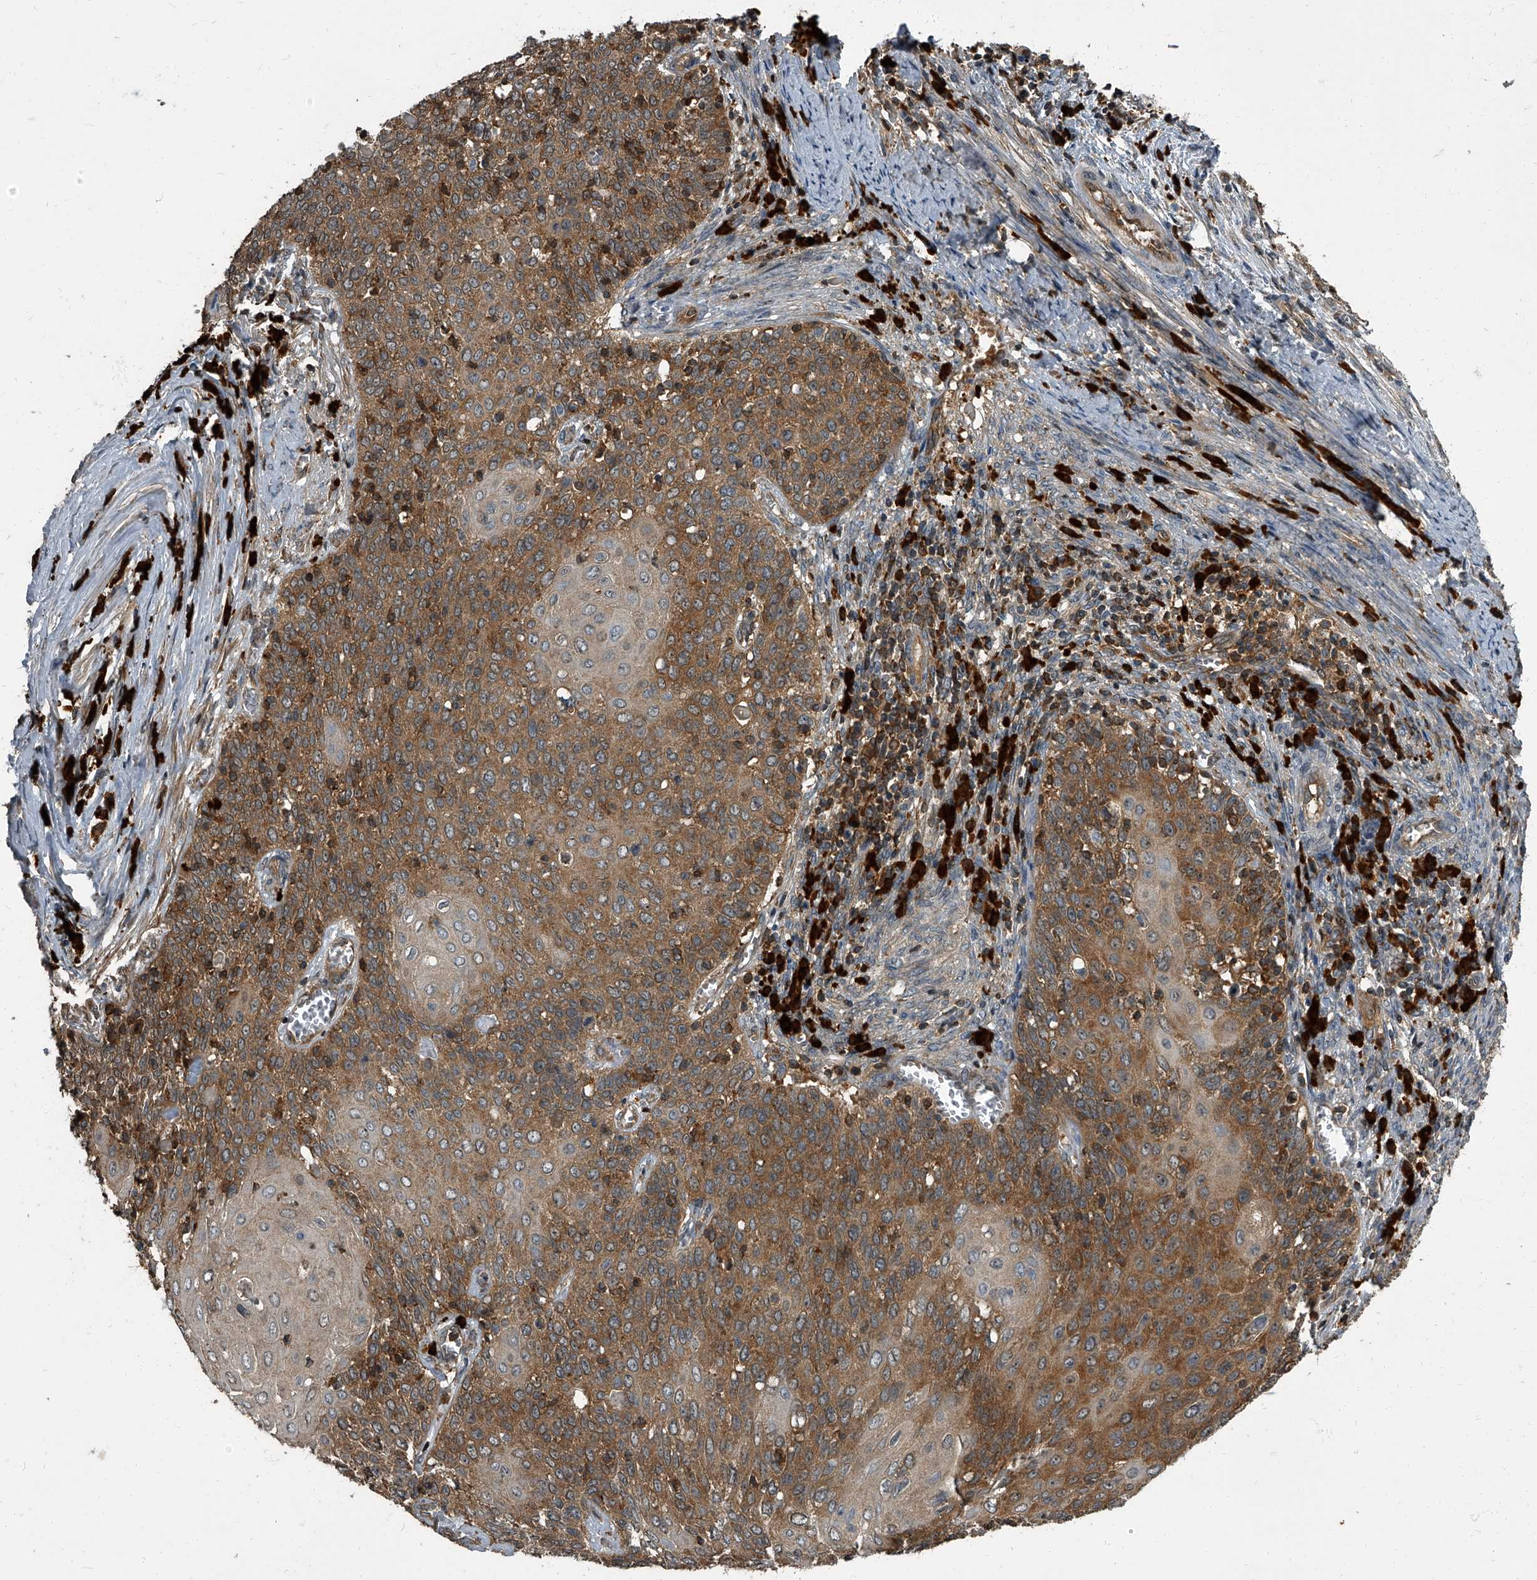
{"staining": {"intensity": "moderate", "quantity": ">75%", "location": "cytoplasmic/membranous"}, "tissue": "cervical cancer", "cell_type": "Tumor cells", "image_type": "cancer", "snomed": [{"axis": "morphology", "description": "Squamous cell carcinoma, NOS"}, {"axis": "topography", "description": "Cervix"}], "caption": "Immunohistochemistry histopathology image of cervical squamous cell carcinoma stained for a protein (brown), which exhibits medium levels of moderate cytoplasmic/membranous expression in approximately >75% of tumor cells.", "gene": "CDV3", "patient": {"sex": "female", "age": 39}}